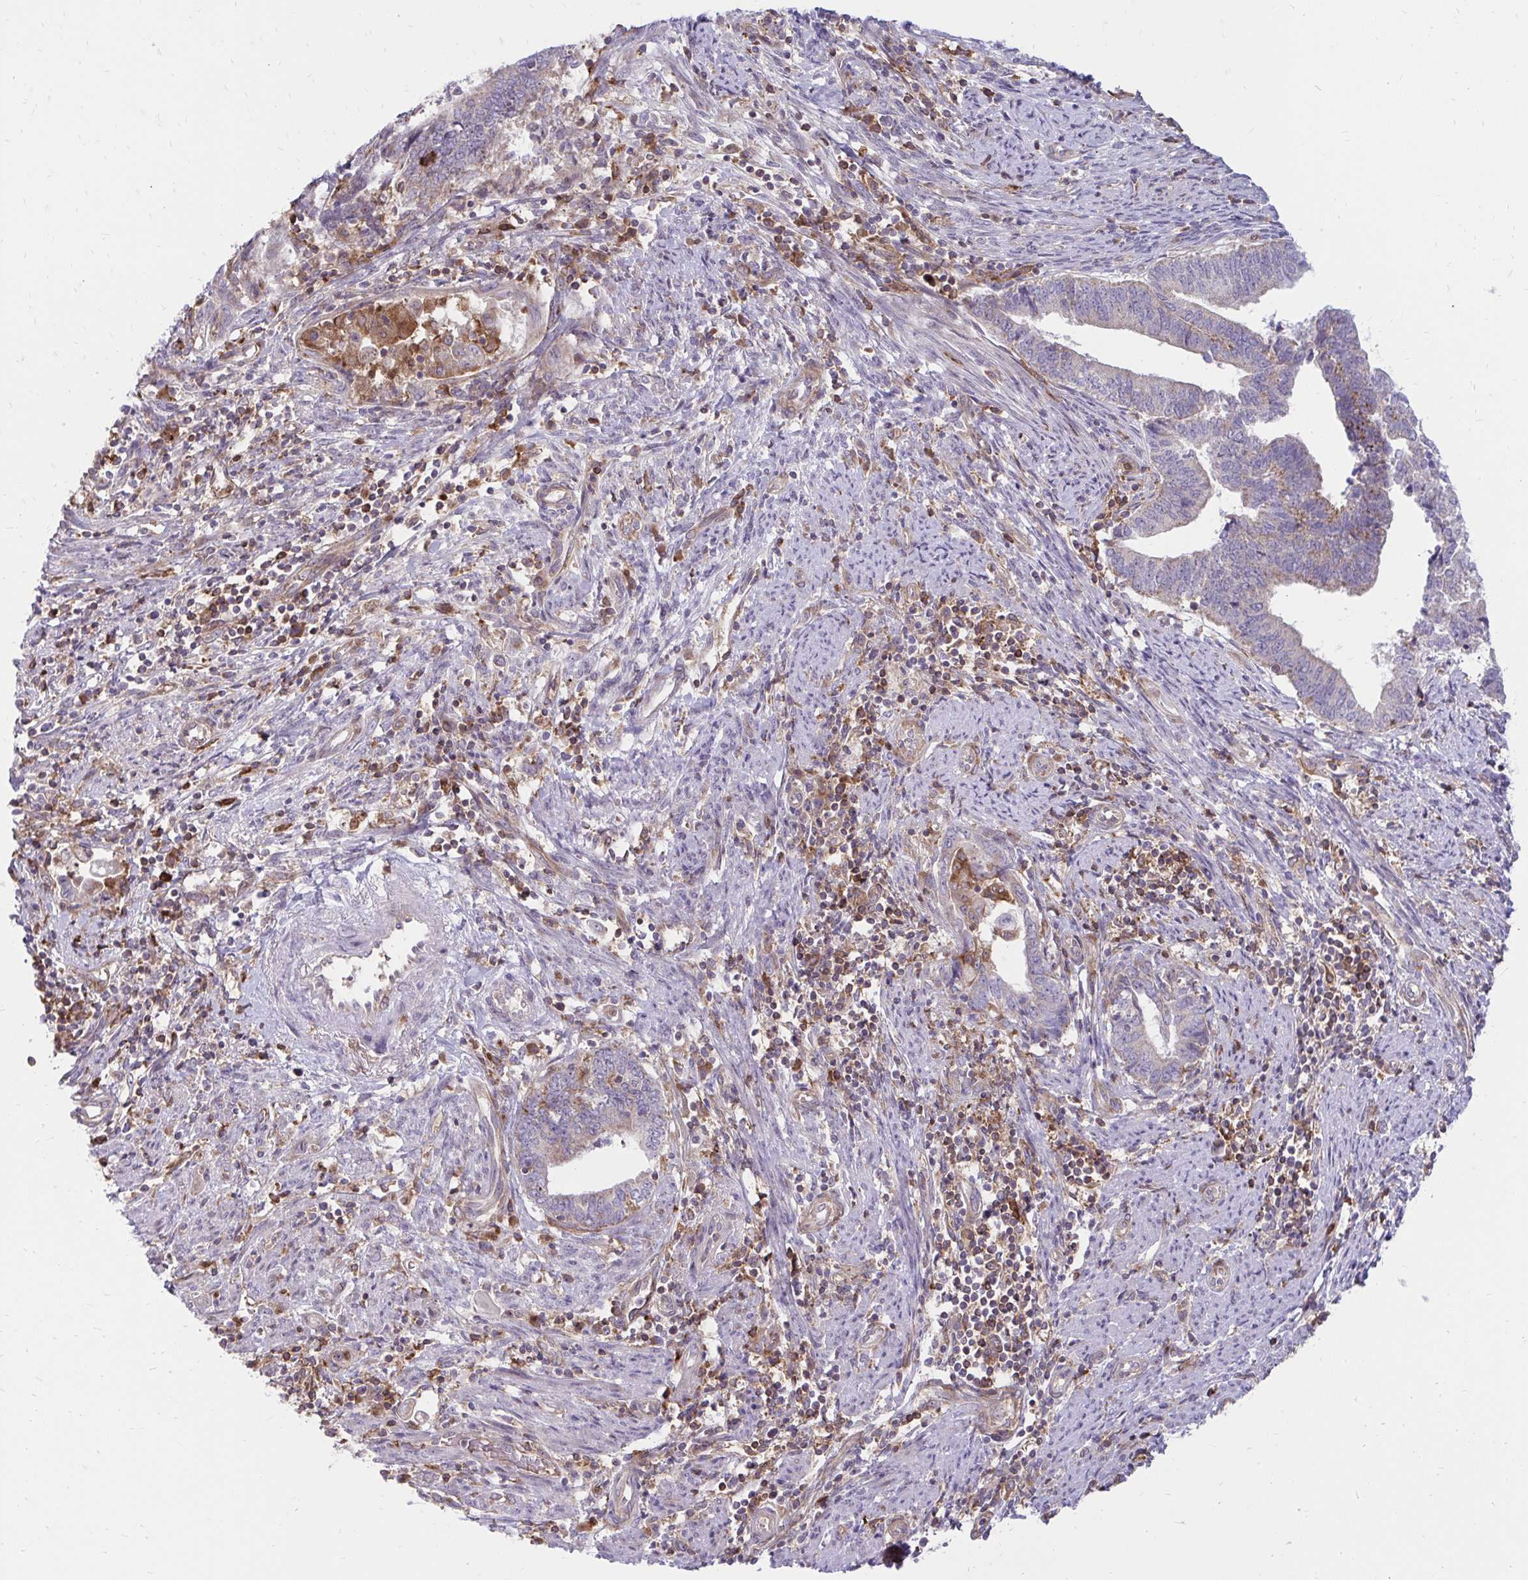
{"staining": {"intensity": "moderate", "quantity": "<25%", "location": "cytoplasmic/membranous"}, "tissue": "endometrial cancer", "cell_type": "Tumor cells", "image_type": "cancer", "snomed": [{"axis": "morphology", "description": "Adenocarcinoma, NOS"}, {"axis": "topography", "description": "Endometrium"}], "caption": "Immunohistochemical staining of adenocarcinoma (endometrial) shows low levels of moderate cytoplasmic/membranous expression in approximately <25% of tumor cells.", "gene": "ASAP1", "patient": {"sex": "female", "age": 65}}